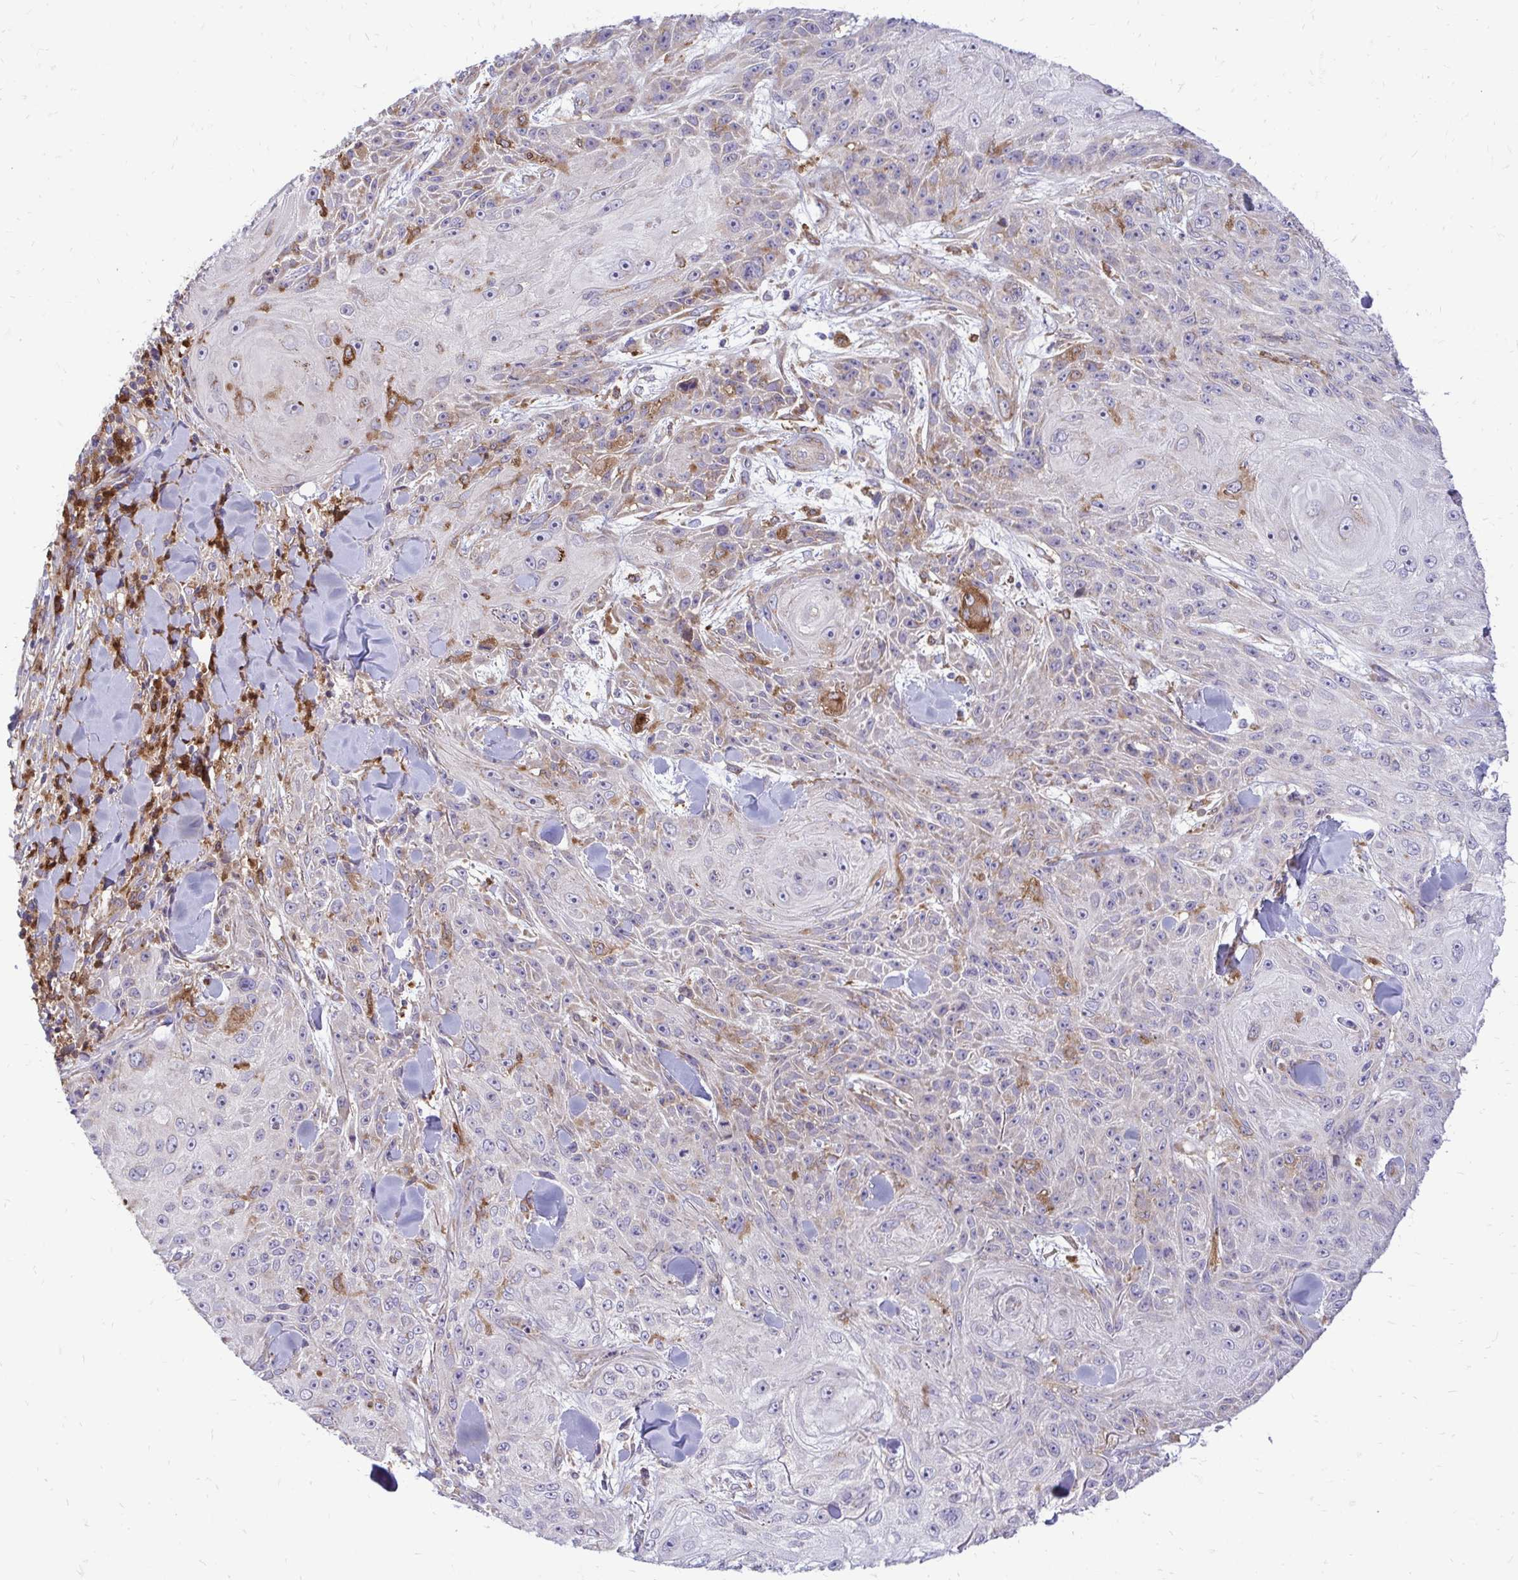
{"staining": {"intensity": "negative", "quantity": "none", "location": "none"}, "tissue": "skin cancer", "cell_type": "Tumor cells", "image_type": "cancer", "snomed": [{"axis": "morphology", "description": "Squamous cell carcinoma, NOS"}, {"axis": "topography", "description": "Skin"}], "caption": "IHC image of human skin squamous cell carcinoma stained for a protein (brown), which demonstrates no expression in tumor cells.", "gene": "ASAP1", "patient": {"sex": "male", "age": 88}}